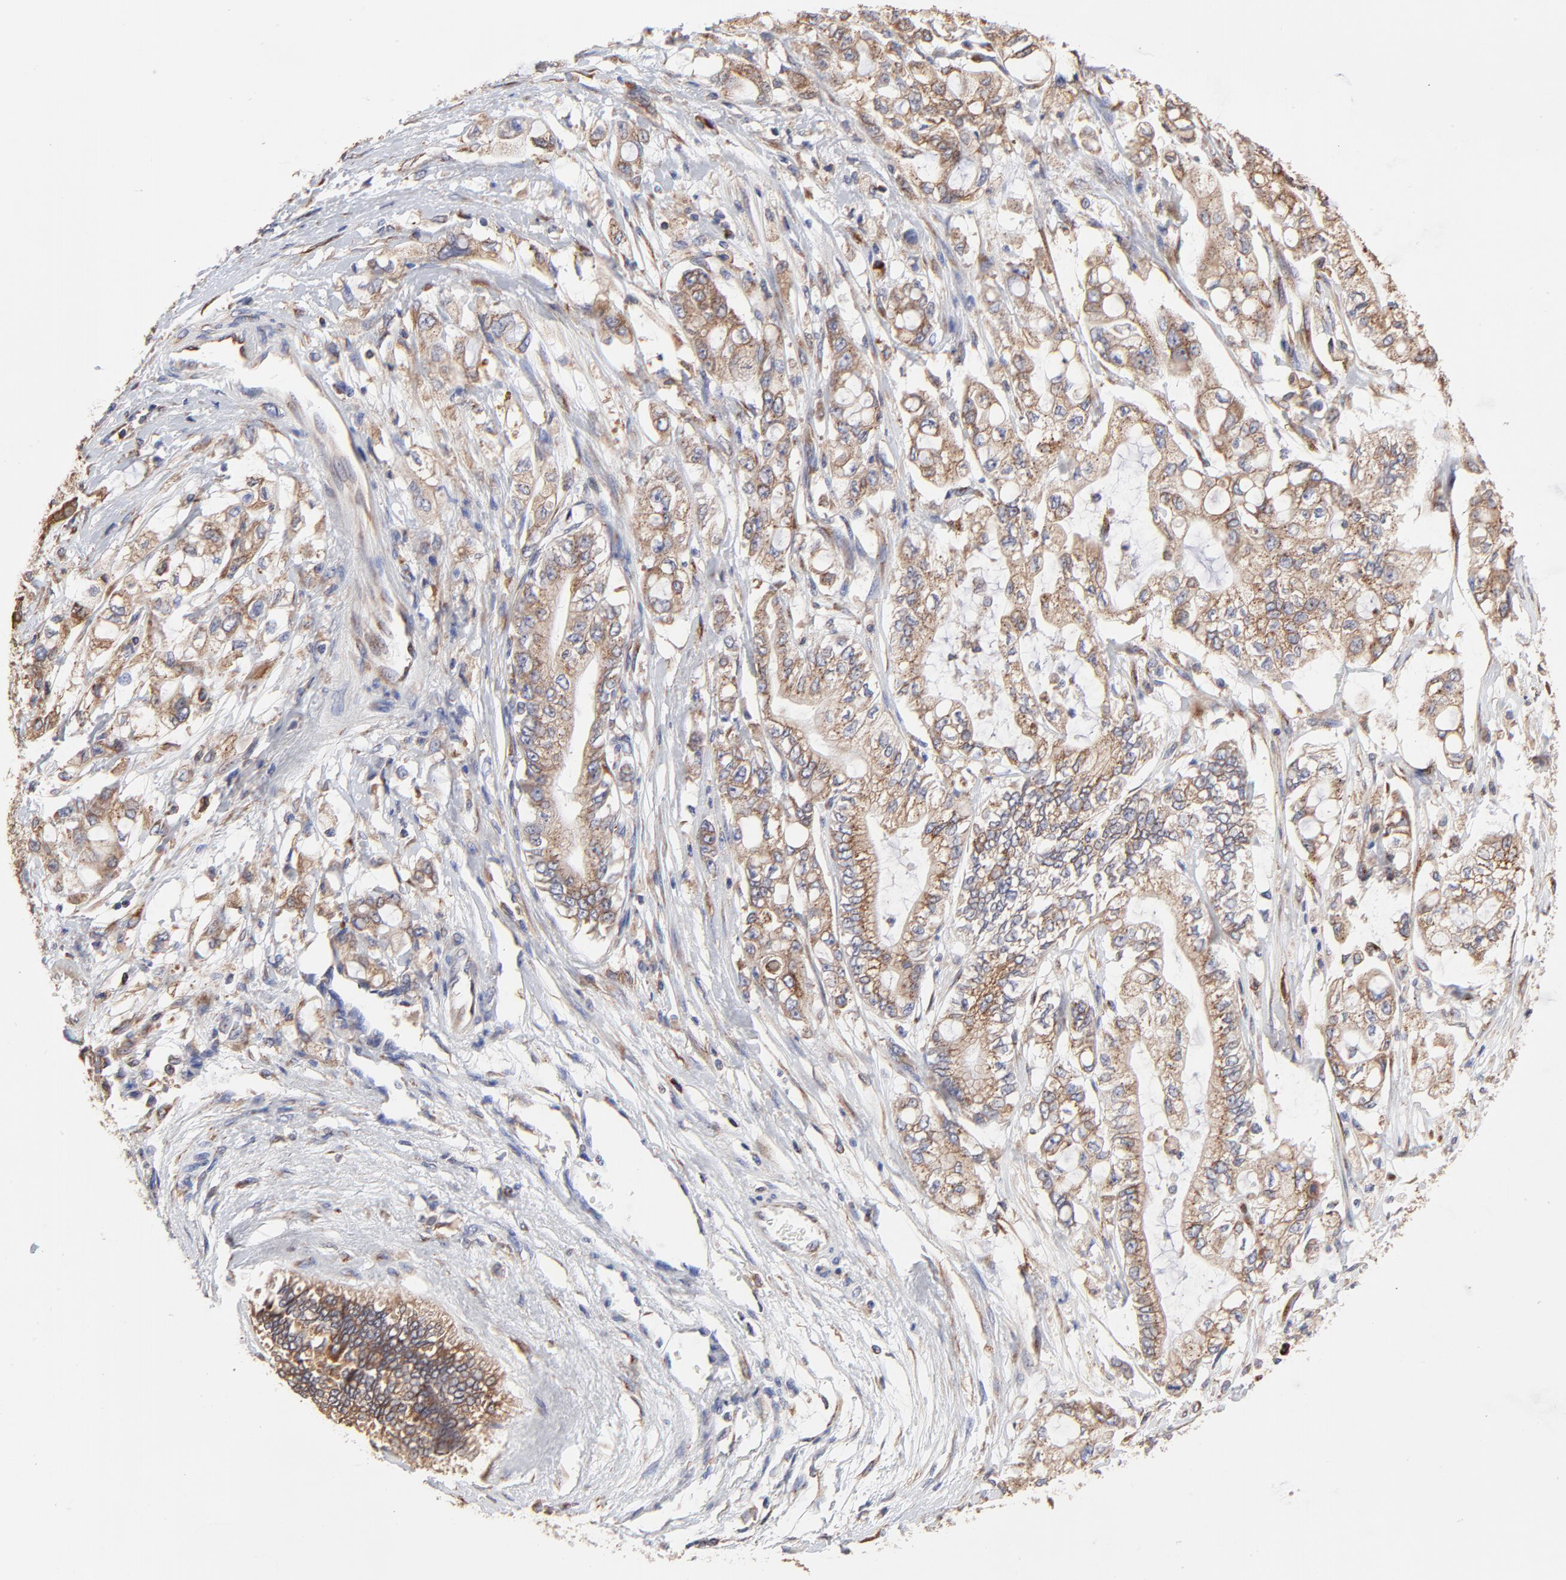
{"staining": {"intensity": "moderate", "quantity": ">75%", "location": "cytoplasmic/membranous"}, "tissue": "pancreatic cancer", "cell_type": "Tumor cells", "image_type": "cancer", "snomed": [{"axis": "morphology", "description": "Adenocarcinoma, NOS"}, {"axis": "topography", "description": "Pancreas"}], "caption": "The micrograph displays staining of adenocarcinoma (pancreatic), revealing moderate cytoplasmic/membranous protein positivity (brown color) within tumor cells.", "gene": "LMAN1", "patient": {"sex": "male", "age": 79}}